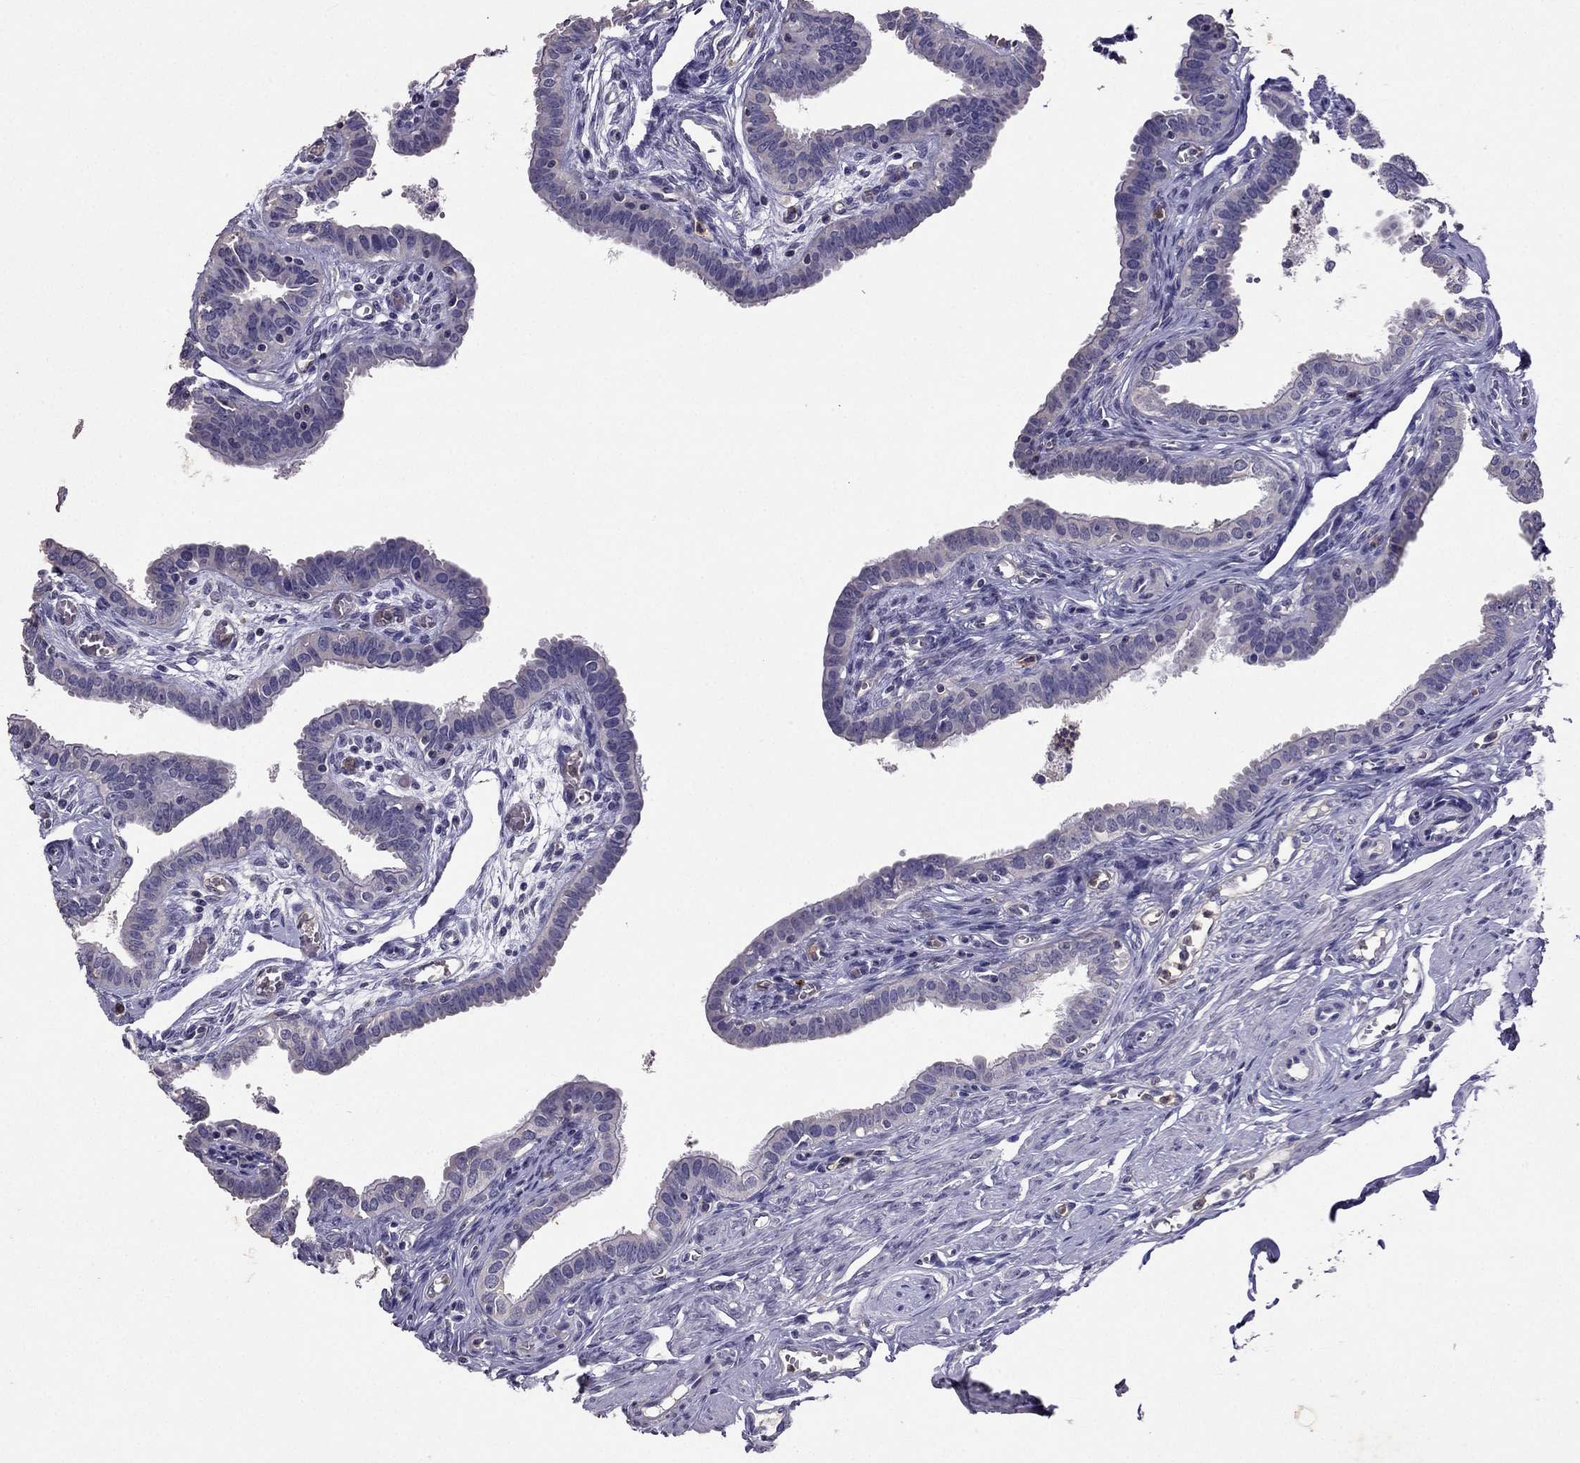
{"staining": {"intensity": "negative", "quantity": "none", "location": "none"}, "tissue": "fallopian tube", "cell_type": "Glandular cells", "image_type": "normal", "snomed": [{"axis": "morphology", "description": "Normal tissue, NOS"}, {"axis": "morphology", "description": "Carcinoma, endometroid"}, {"axis": "topography", "description": "Fallopian tube"}, {"axis": "topography", "description": "Ovary"}], "caption": "This is an IHC photomicrograph of benign fallopian tube. There is no expression in glandular cells.", "gene": "RFLNB", "patient": {"sex": "female", "age": 42}}